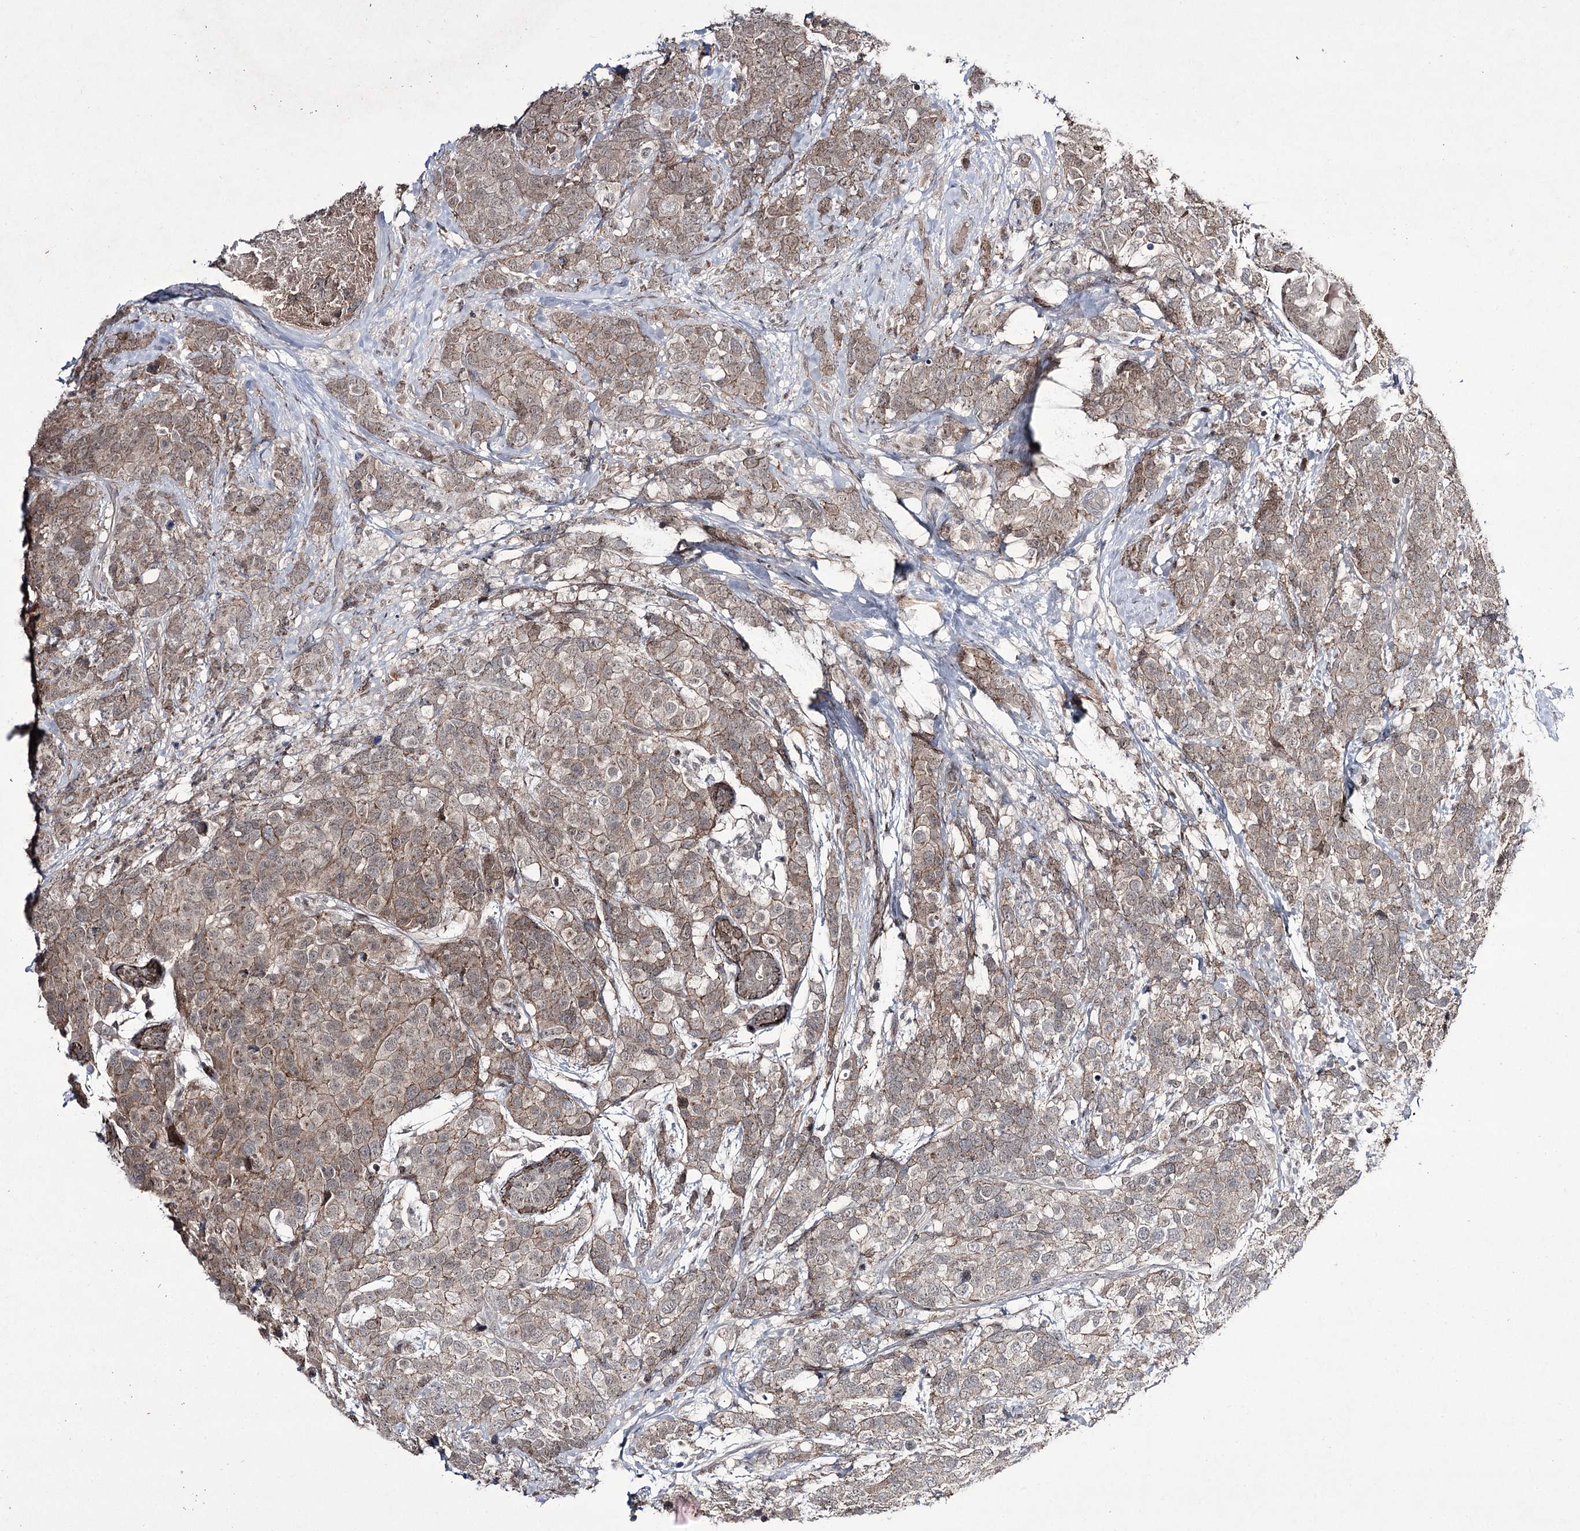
{"staining": {"intensity": "weak", "quantity": ">75%", "location": "cytoplasmic/membranous,nuclear"}, "tissue": "breast cancer", "cell_type": "Tumor cells", "image_type": "cancer", "snomed": [{"axis": "morphology", "description": "Lobular carcinoma"}, {"axis": "topography", "description": "Breast"}], "caption": "Tumor cells show low levels of weak cytoplasmic/membranous and nuclear staining in approximately >75% of cells in human lobular carcinoma (breast). The protein is stained brown, and the nuclei are stained in blue (DAB (3,3'-diaminobenzidine) IHC with brightfield microscopy, high magnification).", "gene": "HOXC11", "patient": {"sex": "female", "age": 59}}